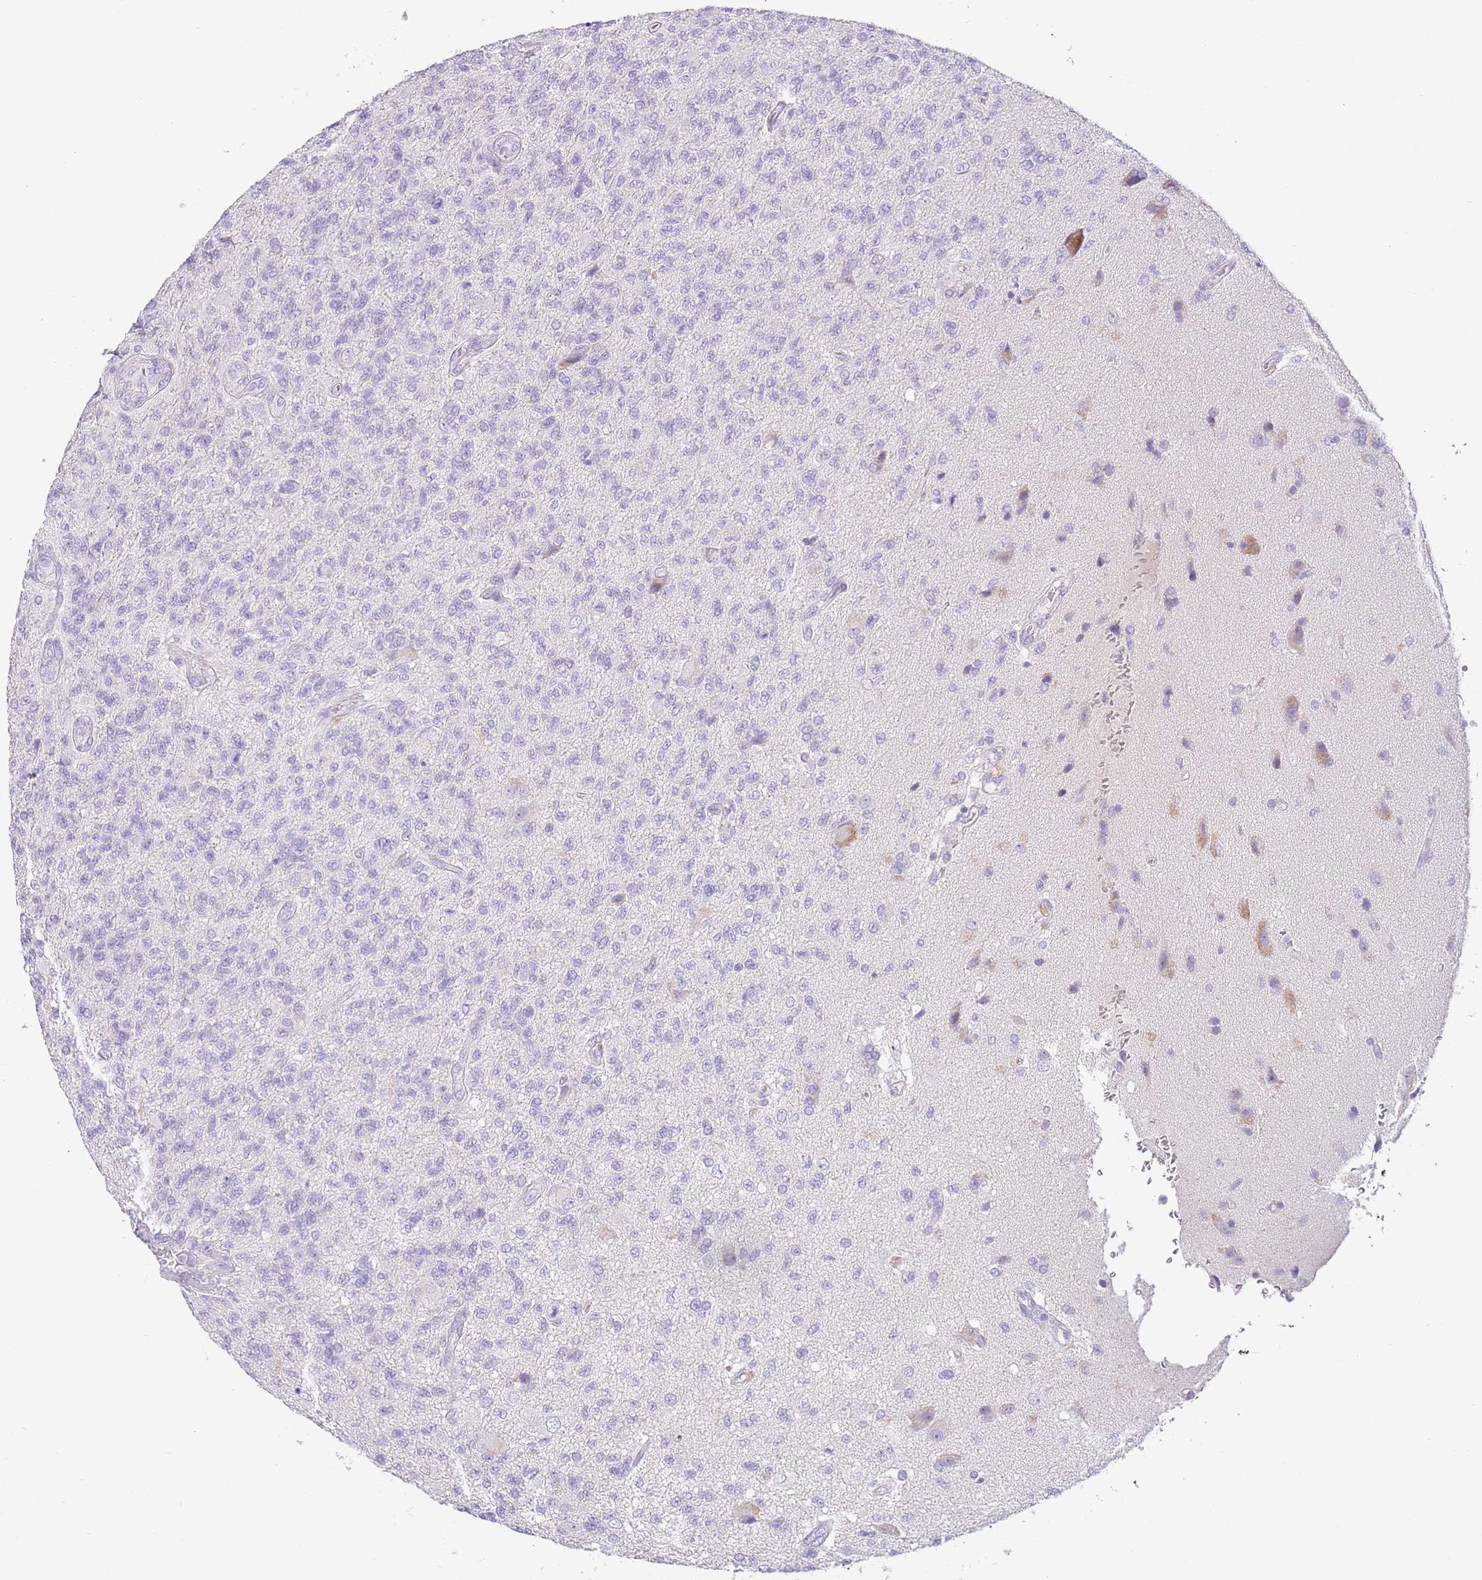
{"staining": {"intensity": "negative", "quantity": "none", "location": "none"}, "tissue": "glioma", "cell_type": "Tumor cells", "image_type": "cancer", "snomed": [{"axis": "morphology", "description": "Glioma, malignant, High grade"}, {"axis": "topography", "description": "Brain"}], "caption": "The histopathology image shows no significant positivity in tumor cells of malignant high-grade glioma.", "gene": "TOX2", "patient": {"sex": "male", "age": 56}}